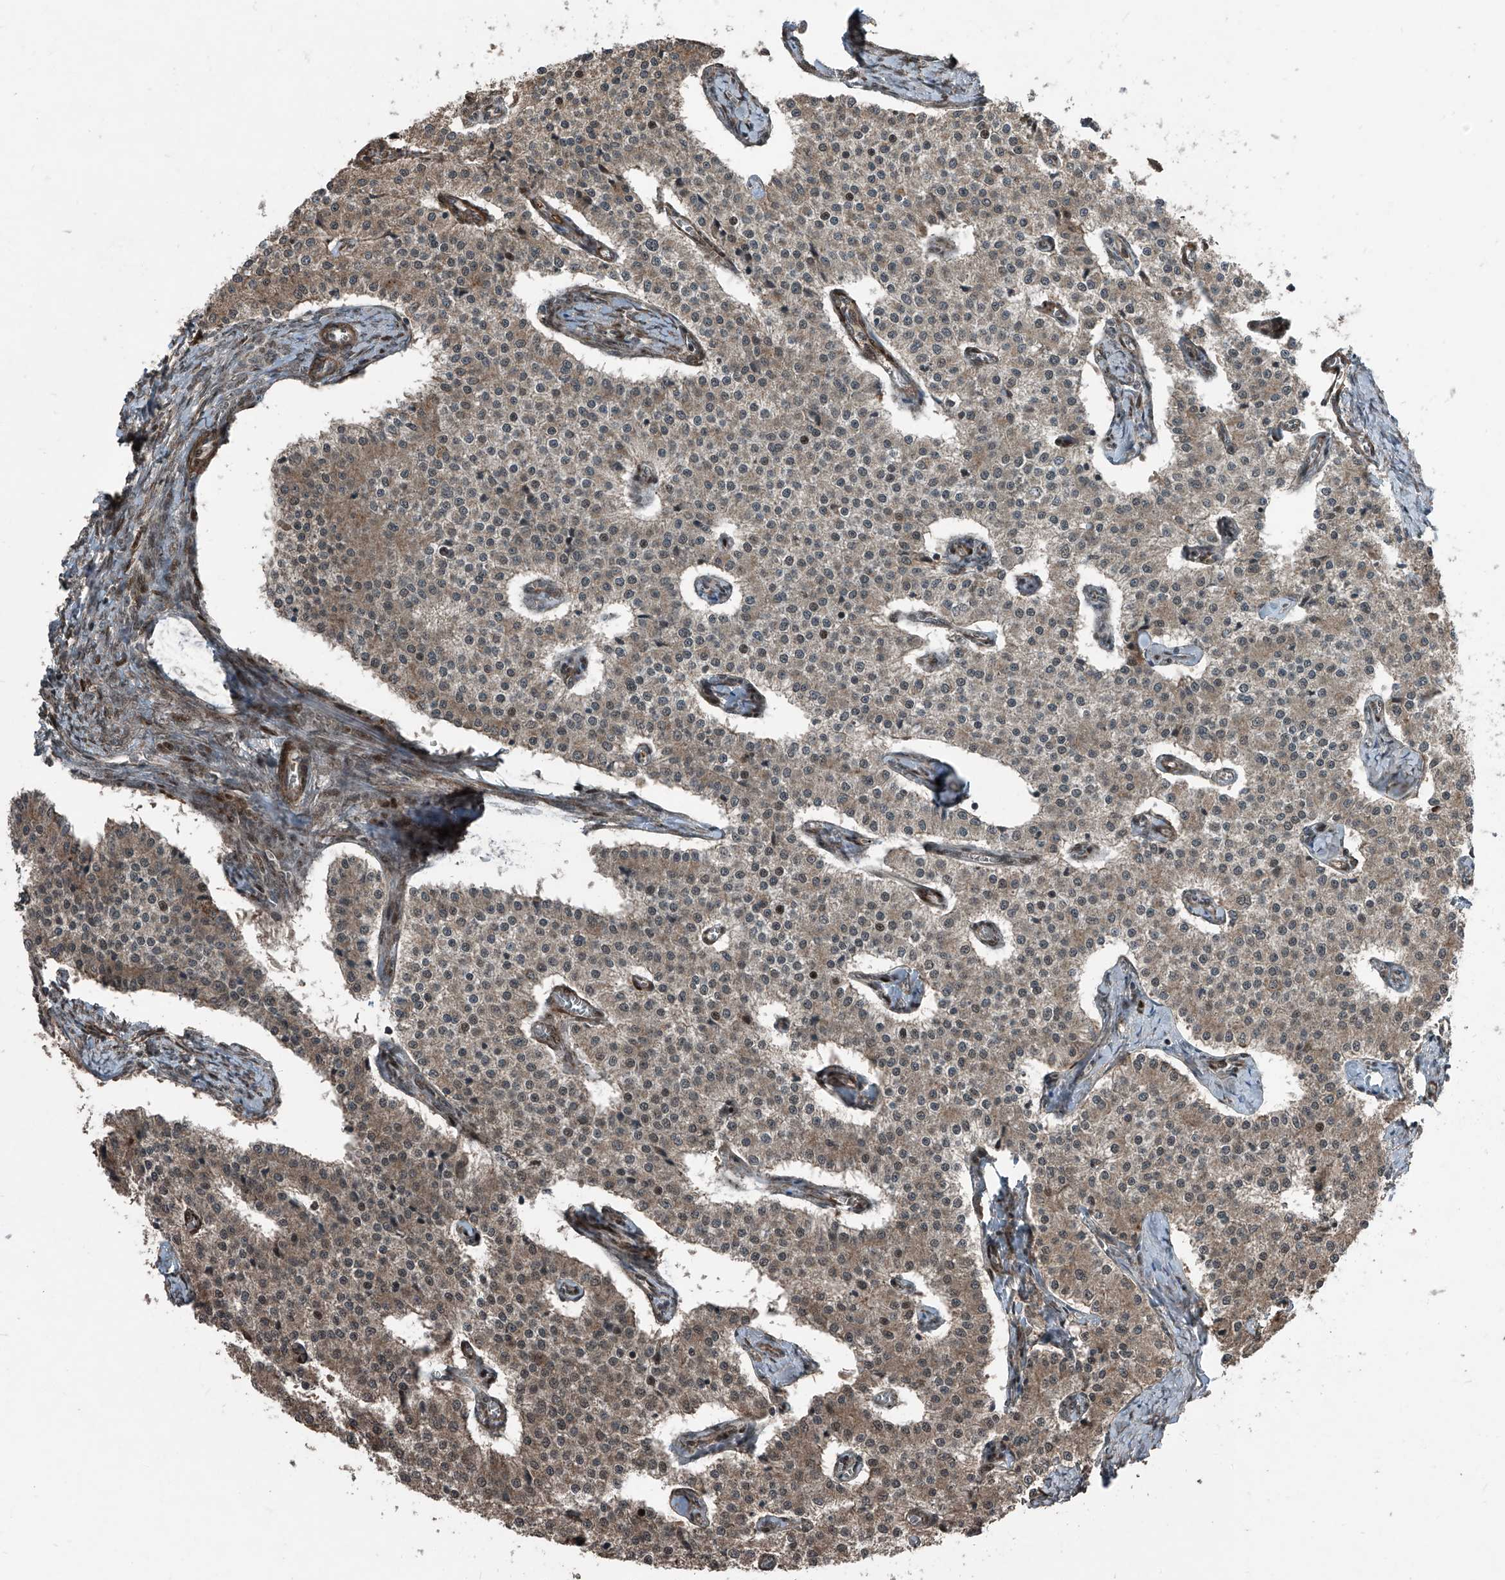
{"staining": {"intensity": "weak", "quantity": "25%-75%", "location": "cytoplasmic/membranous"}, "tissue": "carcinoid", "cell_type": "Tumor cells", "image_type": "cancer", "snomed": [{"axis": "morphology", "description": "Carcinoid, malignant, NOS"}, {"axis": "topography", "description": "Colon"}], "caption": "A low amount of weak cytoplasmic/membranous staining is seen in approximately 25%-75% of tumor cells in carcinoid (malignant) tissue.", "gene": "ZNF570", "patient": {"sex": "female", "age": 52}}